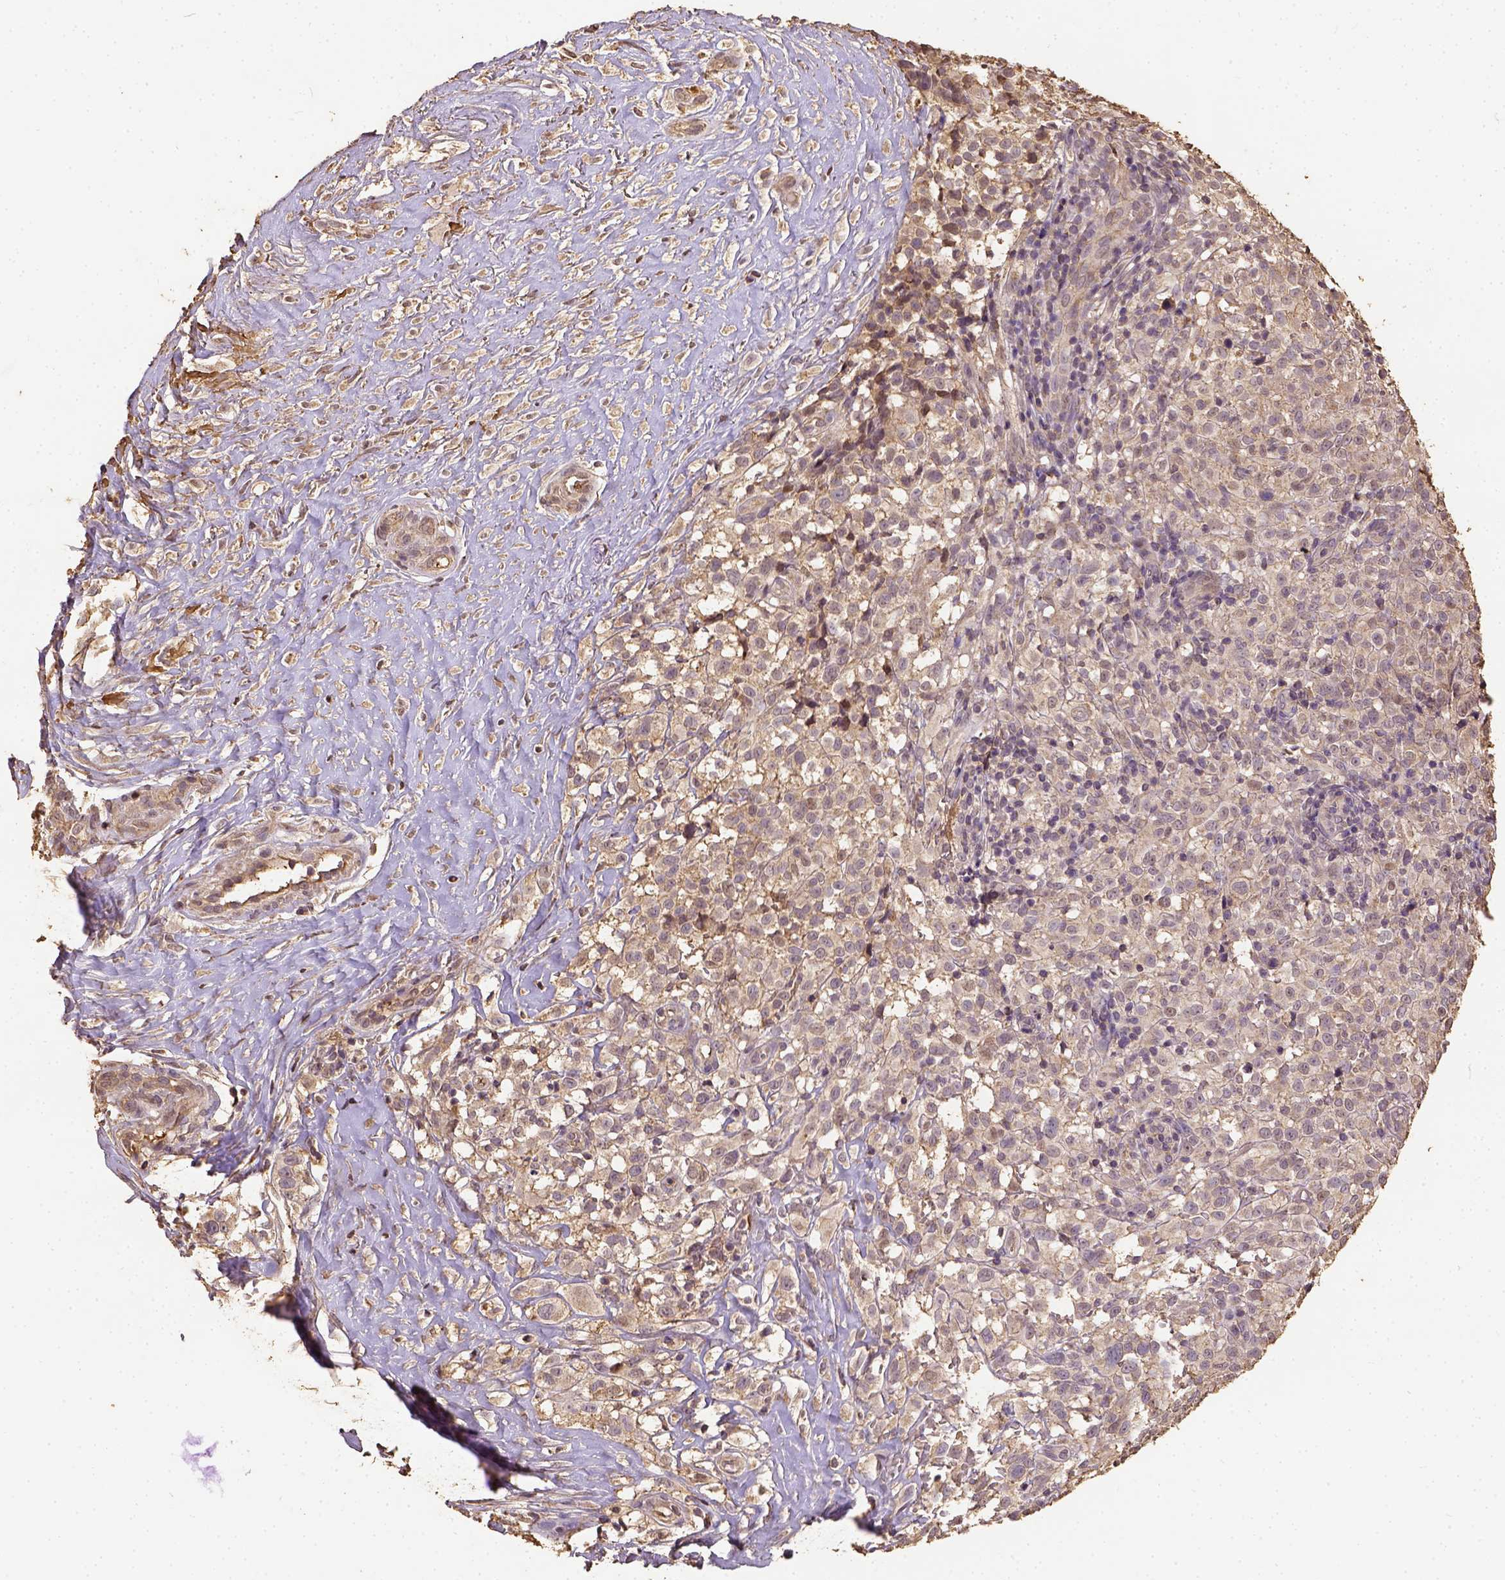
{"staining": {"intensity": "weak", "quantity": ">75%", "location": "cytoplasmic/membranous"}, "tissue": "melanoma", "cell_type": "Tumor cells", "image_type": "cancer", "snomed": [{"axis": "morphology", "description": "Malignant melanoma, NOS"}, {"axis": "topography", "description": "Skin"}], "caption": "There is low levels of weak cytoplasmic/membranous positivity in tumor cells of melanoma, as demonstrated by immunohistochemical staining (brown color).", "gene": "ATP1B3", "patient": {"sex": "male", "age": 85}}